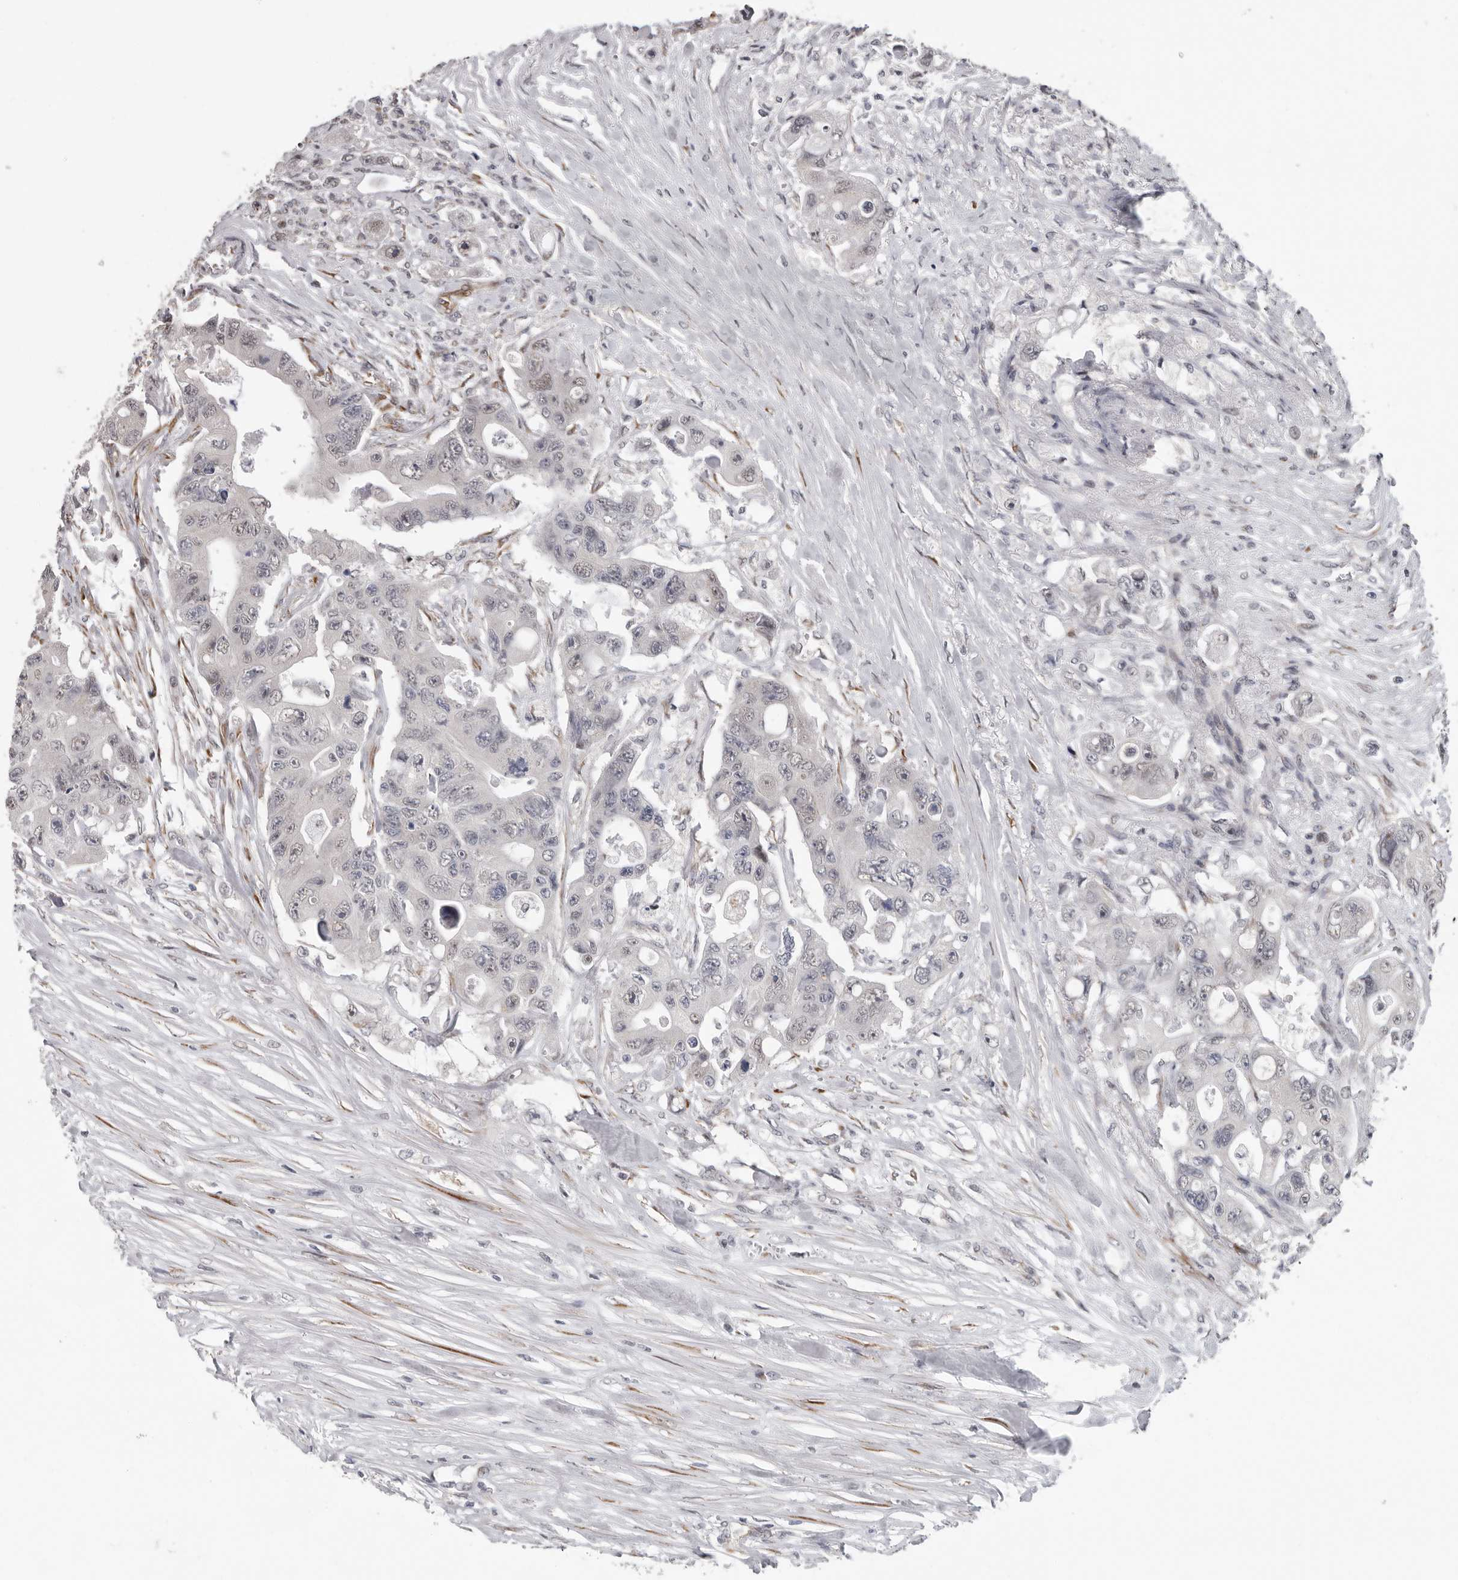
{"staining": {"intensity": "negative", "quantity": "none", "location": "none"}, "tissue": "colorectal cancer", "cell_type": "Tumor cells", "image_type": "cancer", "snomed": [{"axis": "morphology", "description": "Adenocarcinoma, NOS"}, {"axis": "topography", "description": "Colon"}], "caption": "This is an IHC image of adenocarcinoma (colorectal). There is no positivity in tumor cells.", "gene": "RALGPS2", "patient": {"sex": "female", "age": 46}}